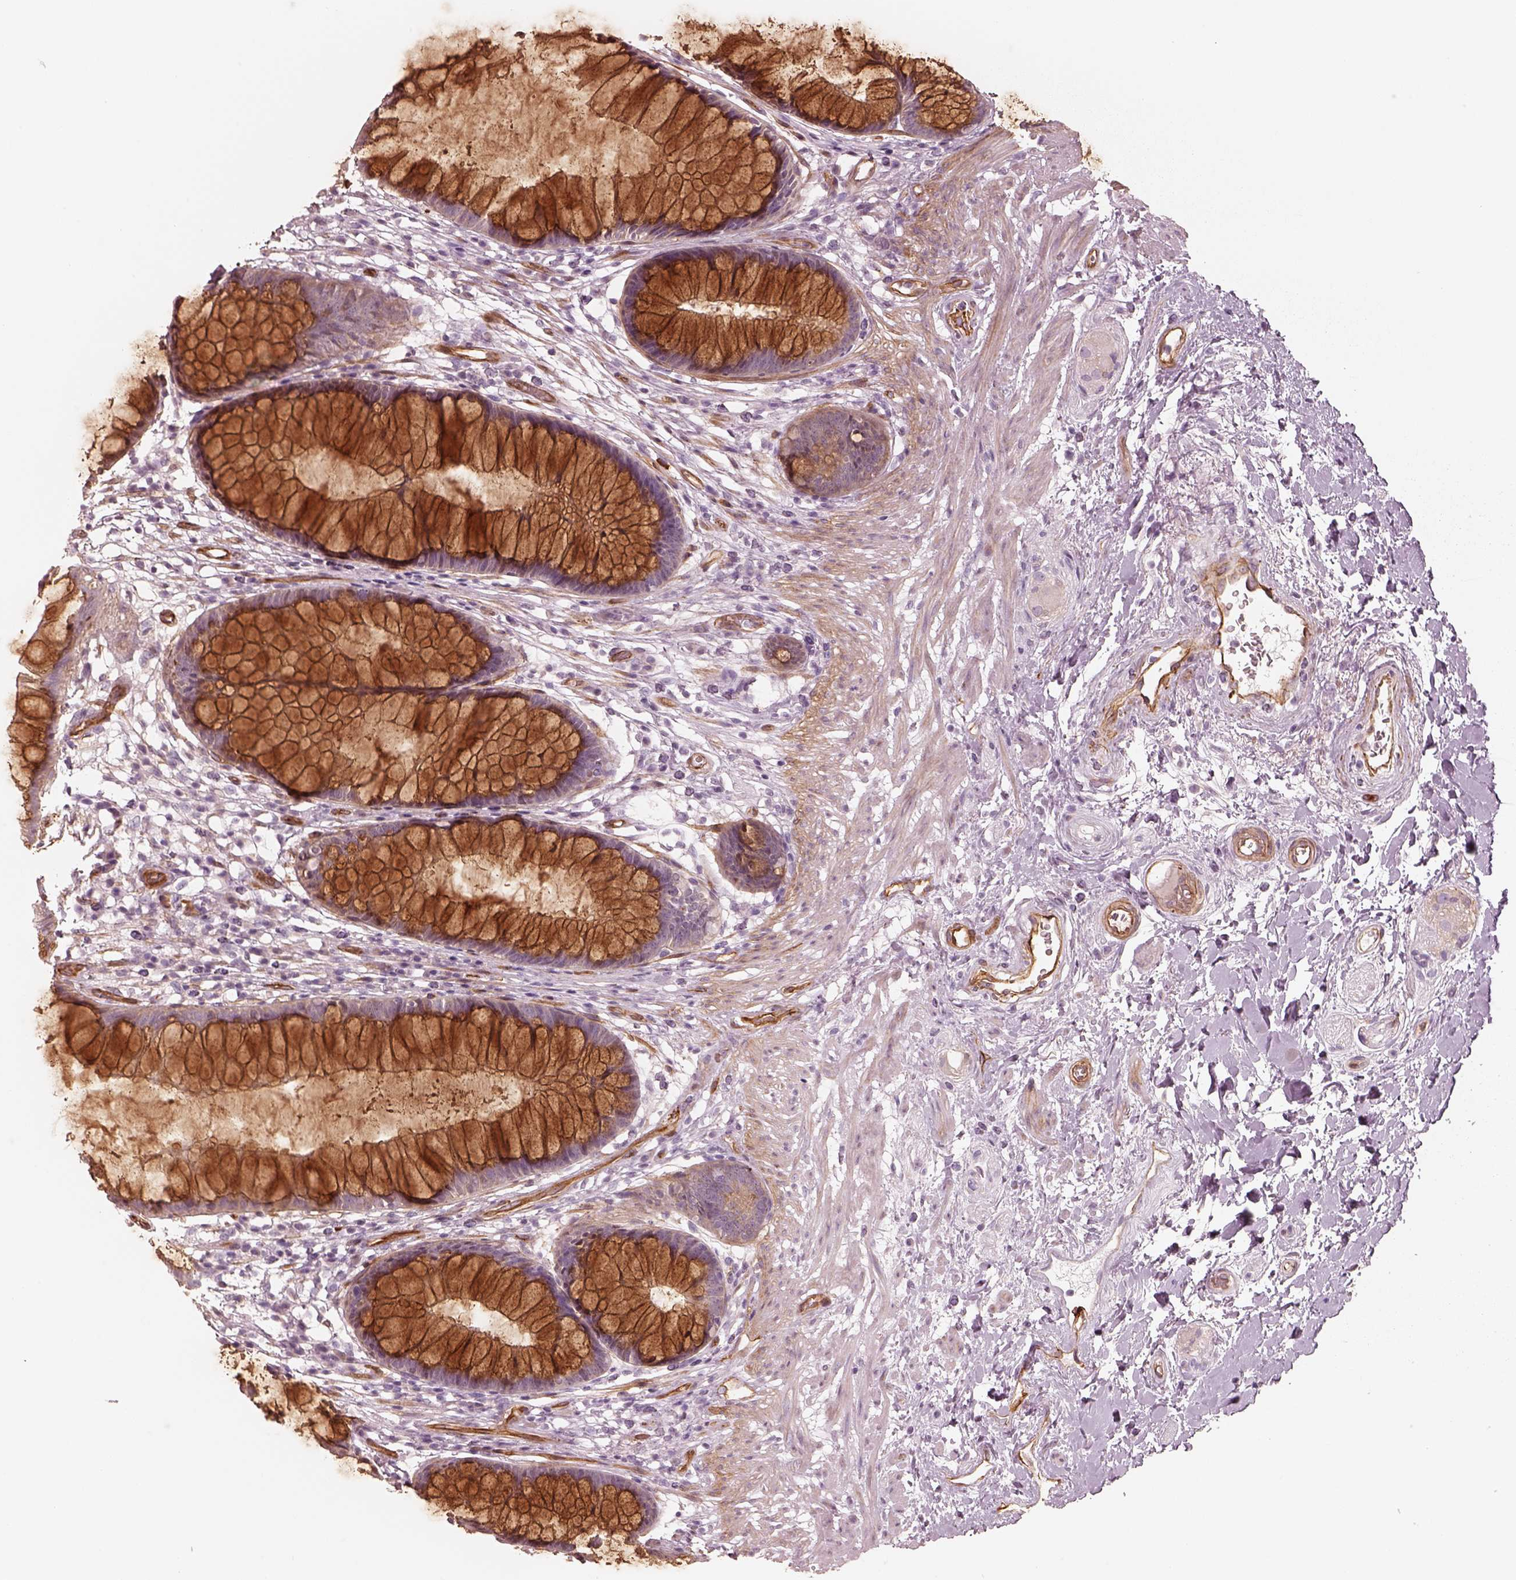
{"staining": {"intensity": "strong", "quantity": ">75%", "location": "cytoplasmic/membranous"}, "tissue": "rectum", "cell_type": "Glandular cells", "image_type": "normal", "snomed": [{"axis": "morphology", "description": "Normal tissue, NOS"}, {"axis": "topography", "description": "Smooth muscle"}, {"axis": "topography", "description": "Rectum"}], "caption": "Unremarkable rectum exhibits strong cytoplasmic/membranous staining in about >75% of glandular cells, visualized by immunohistochemistry. Nuclei are stained in blue.", "gene": "CRYM", "patient": {"sex": "male", "age": 53}}